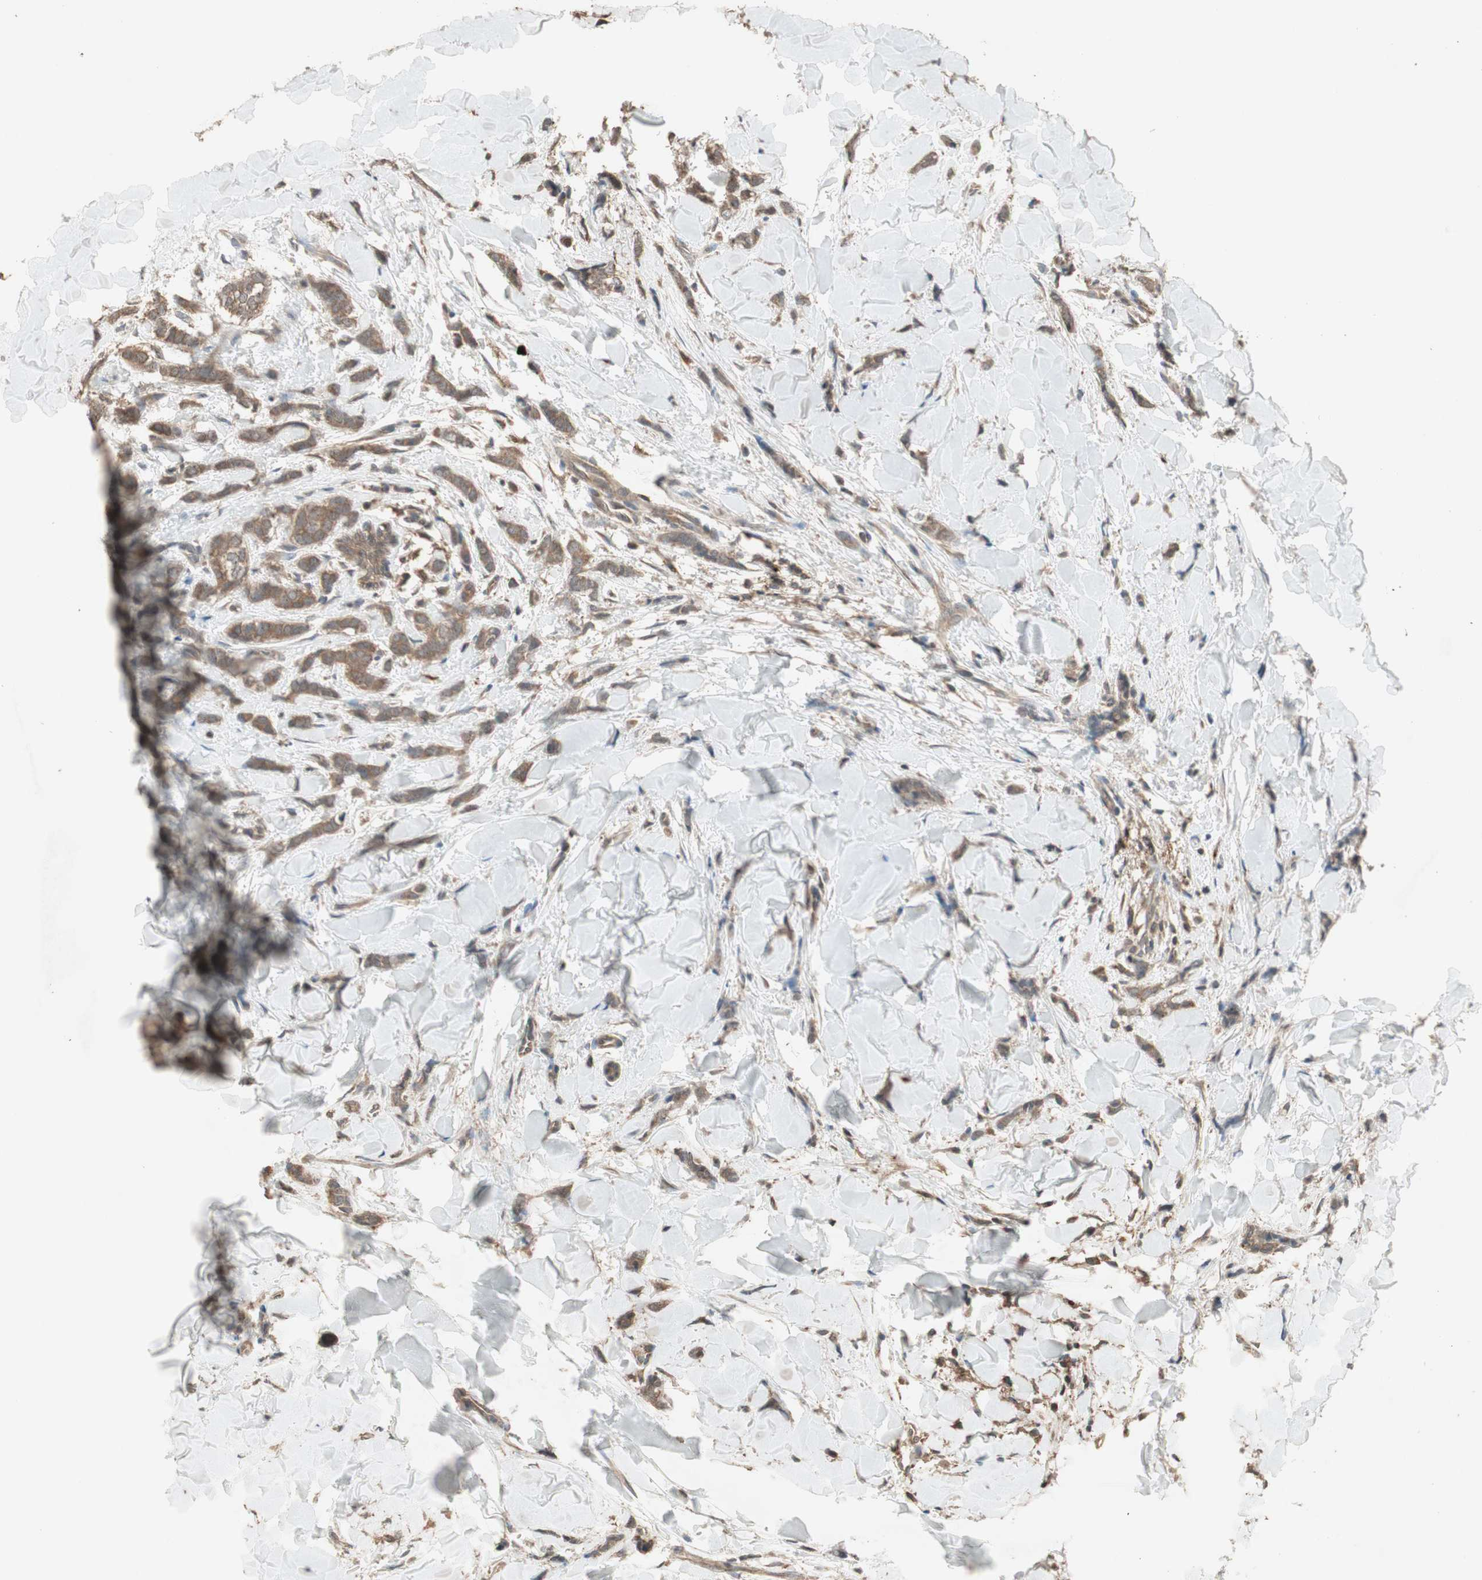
{"staining": {"intensity": "moderate", "quantity": ">75%", "location": "cytoplasmic/membranous"}, "tissue": "breast cancer", "cell_type": "Tumor cells", "image_type": "cancer", "snomed": [{"axis": "morphology", "description": "Lobular carcinoma"}, {"axis": "topography", "description": "Skin"}, {"axis": "topography", "description": "Breast"}], "caption": "Breast cancer tissue demonstrates moderate cytoplasmic/membranous expression in about >75% of tumor cells, visualized by immunohistochemistry.", "gene": "UBAC1", "patient": {"sex": "female", "age": 46}}